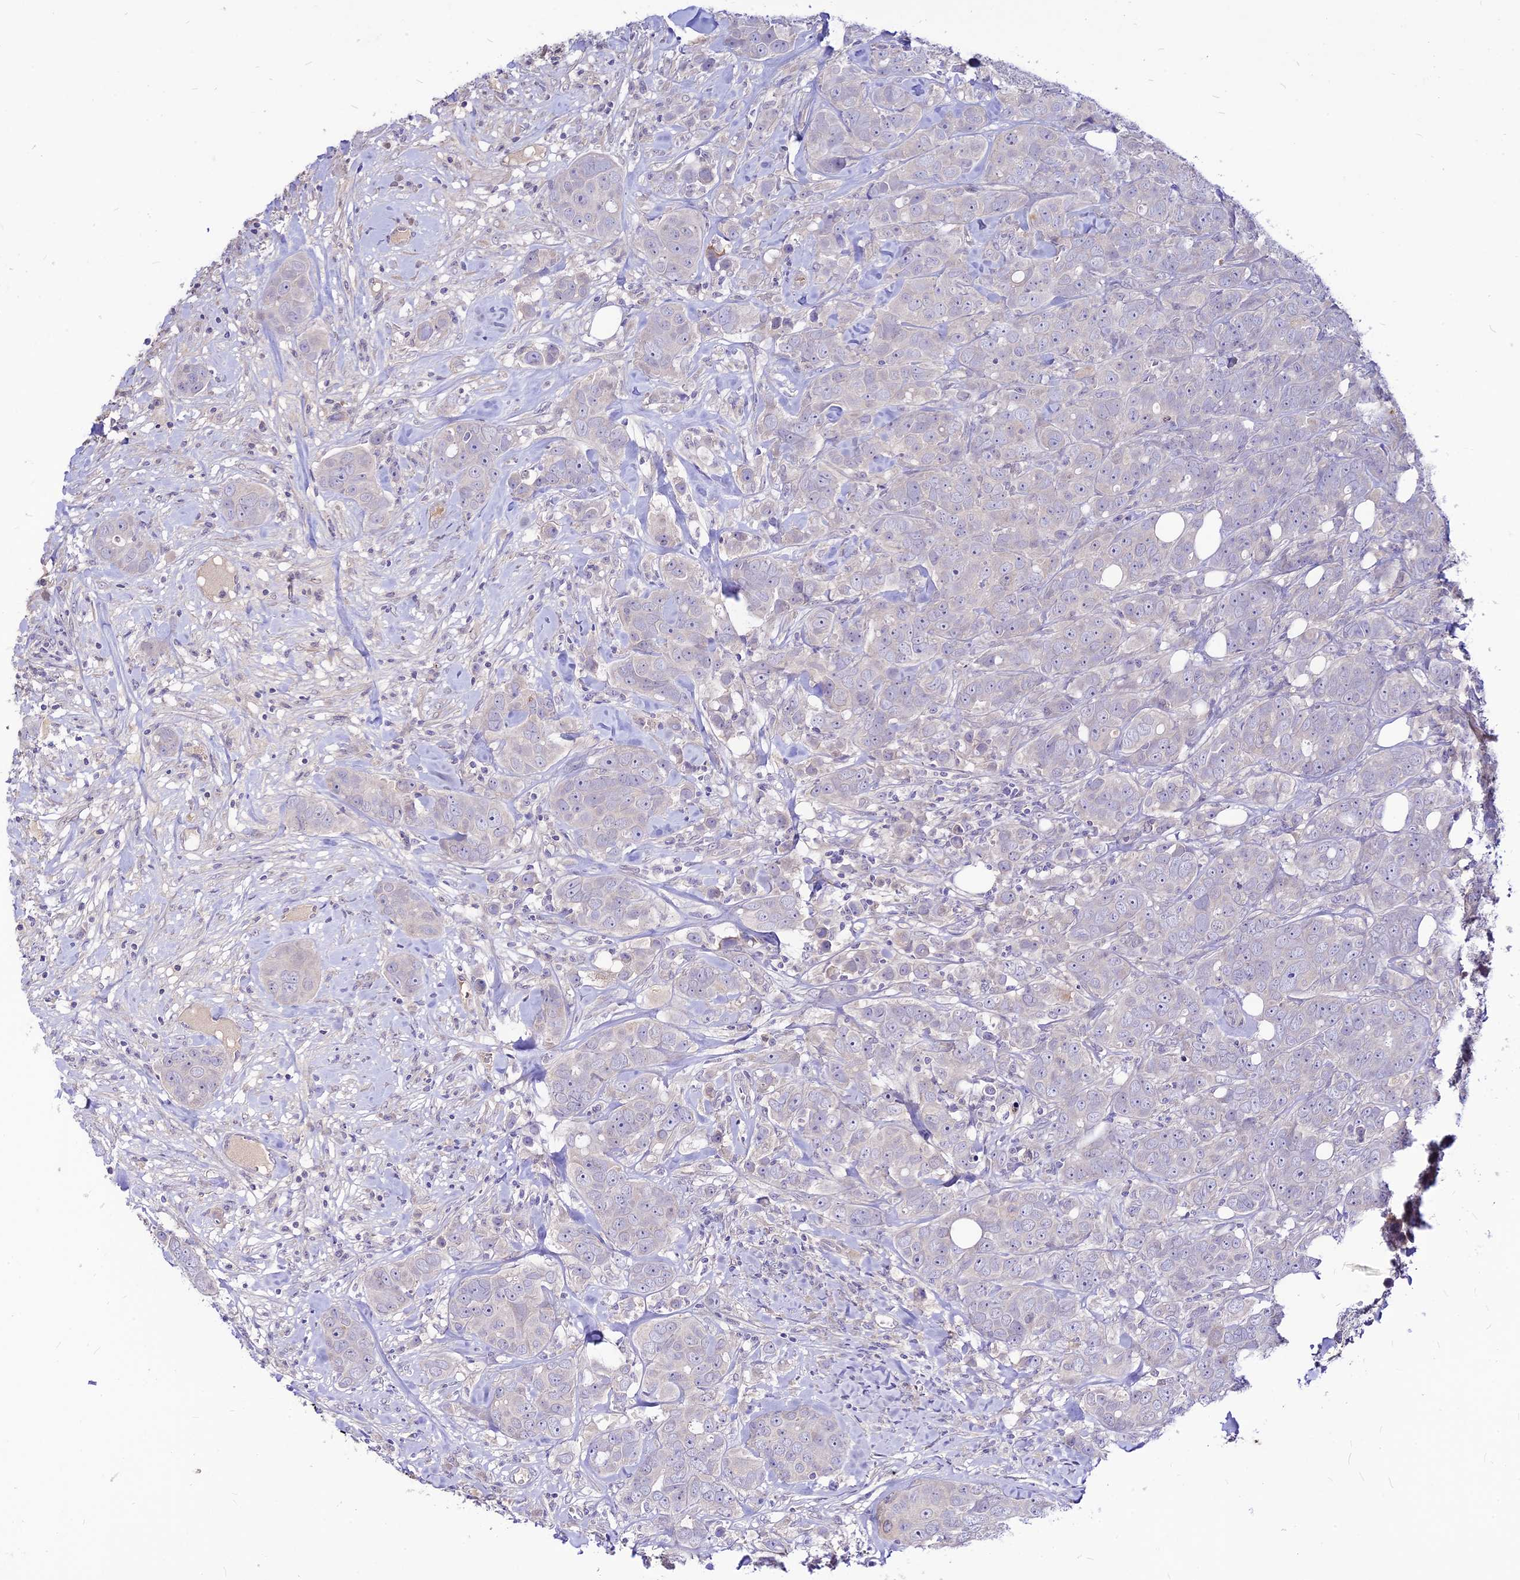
{"staining": {"intensity": "negative", "quantity": "none", "location": "none"}, "tissue": "breast cancer", "cell_type": "Tumor cells", "image_type": "cancer", "snomed": [{"axis": "morphology", "description": "Duct carcinoma"}, {"axis": "topography", "description": "Breast"}], "caption": "This photomicrograph is of infiltrating ductal carcinoma (breast) stained with immunohistochemistry to label a protein in brown with the nuclei are counter-stained blue. There is no staining in tumor cells.", "gene": "CZIB", "patient": {"sex": "female", "age": 43}}